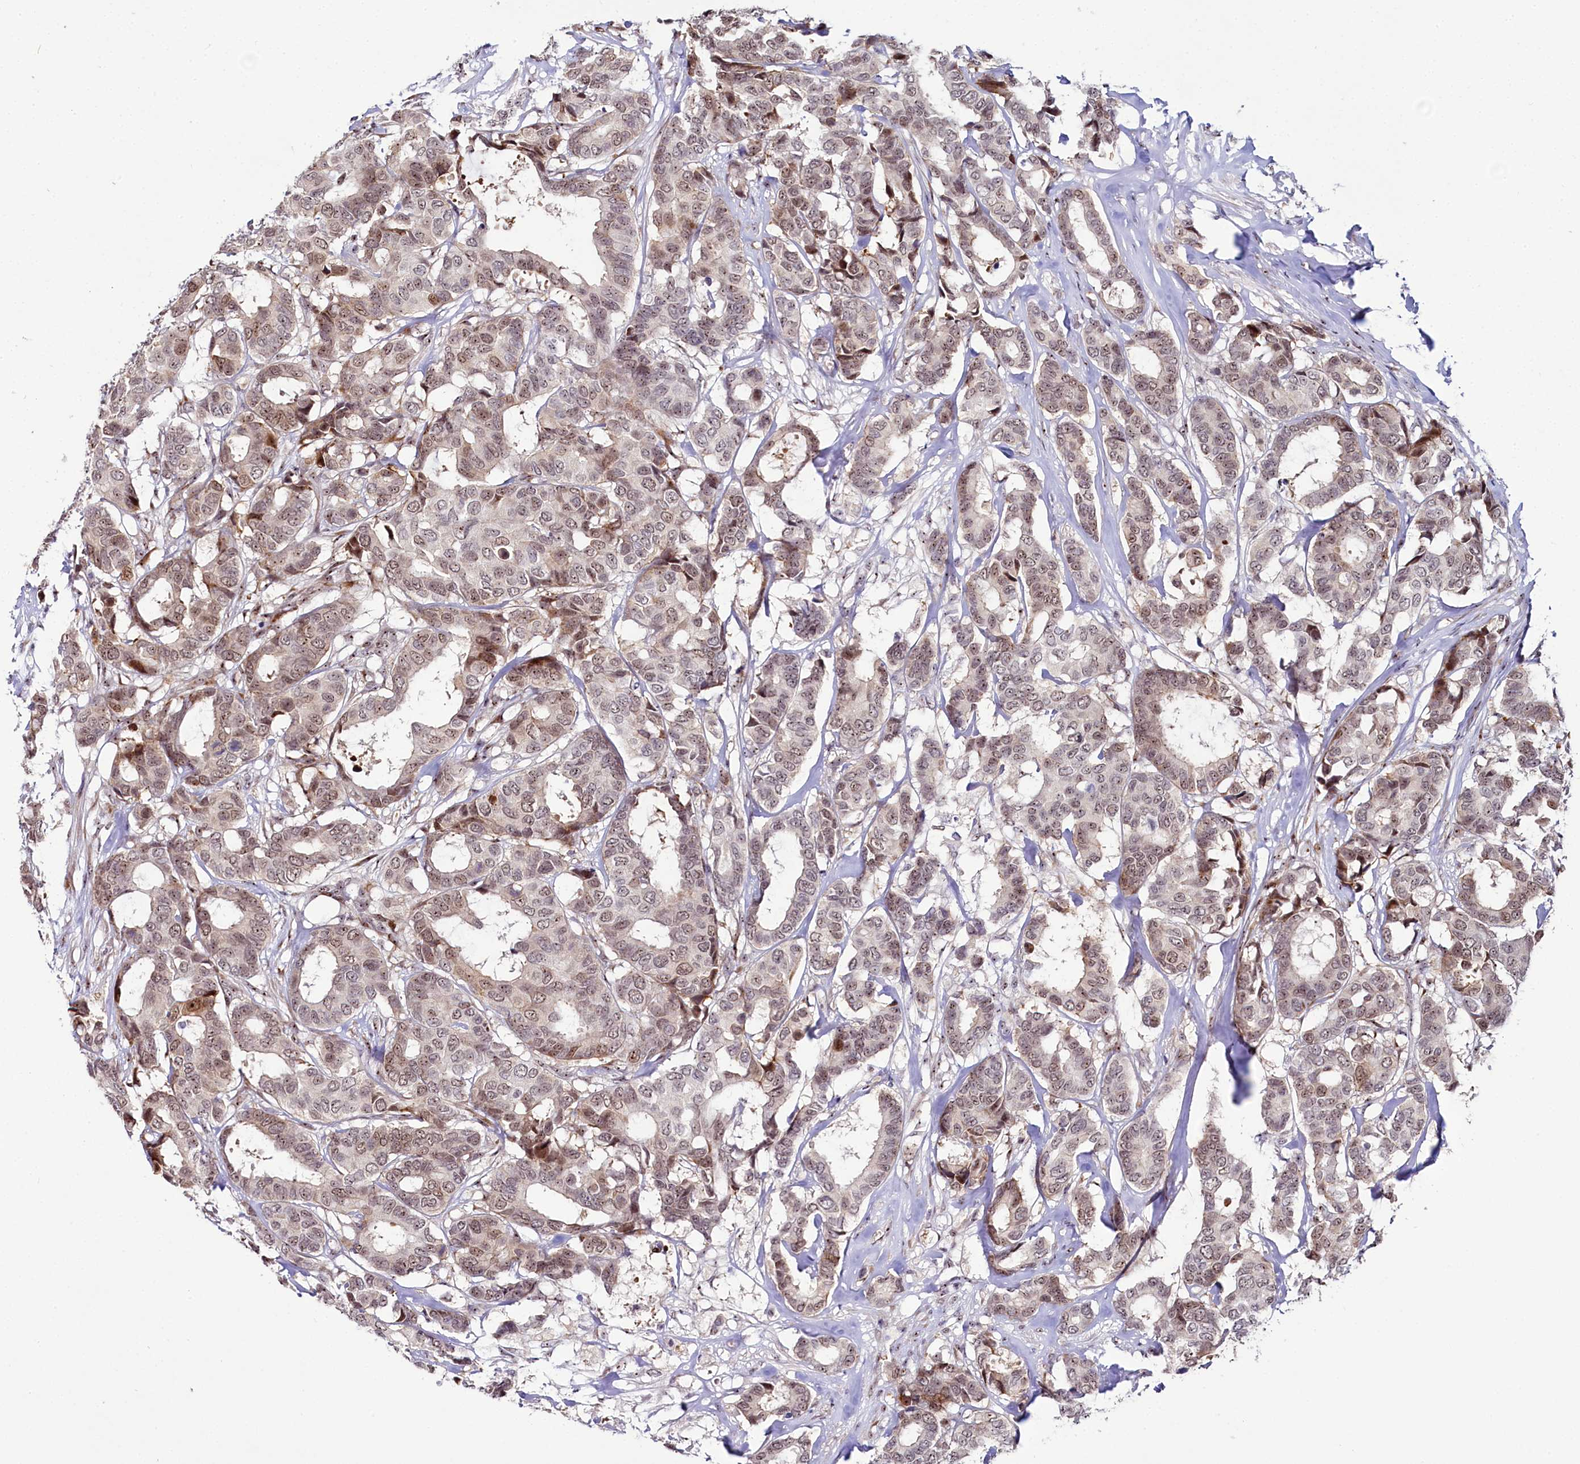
{"staining": {"intensity": "moderate", "quantity": ">75%", "location": "nuclear"}, "tissue": "breast cancer", "cell_type": "Tumor cells", "image_type": "cancer", "snomed": [{"axis": "morphology", "description": "Duct carcinoma"}, {"axis": "topography", "description": "Breast"}], "caption": "IHC of breast invasive ductal carcinoma shows medium levels of moderate nuclear positivity in approximately >75% of tumor cells.", "gene": "TCOF1", "patient": {"sex": "female", "age": 87}}